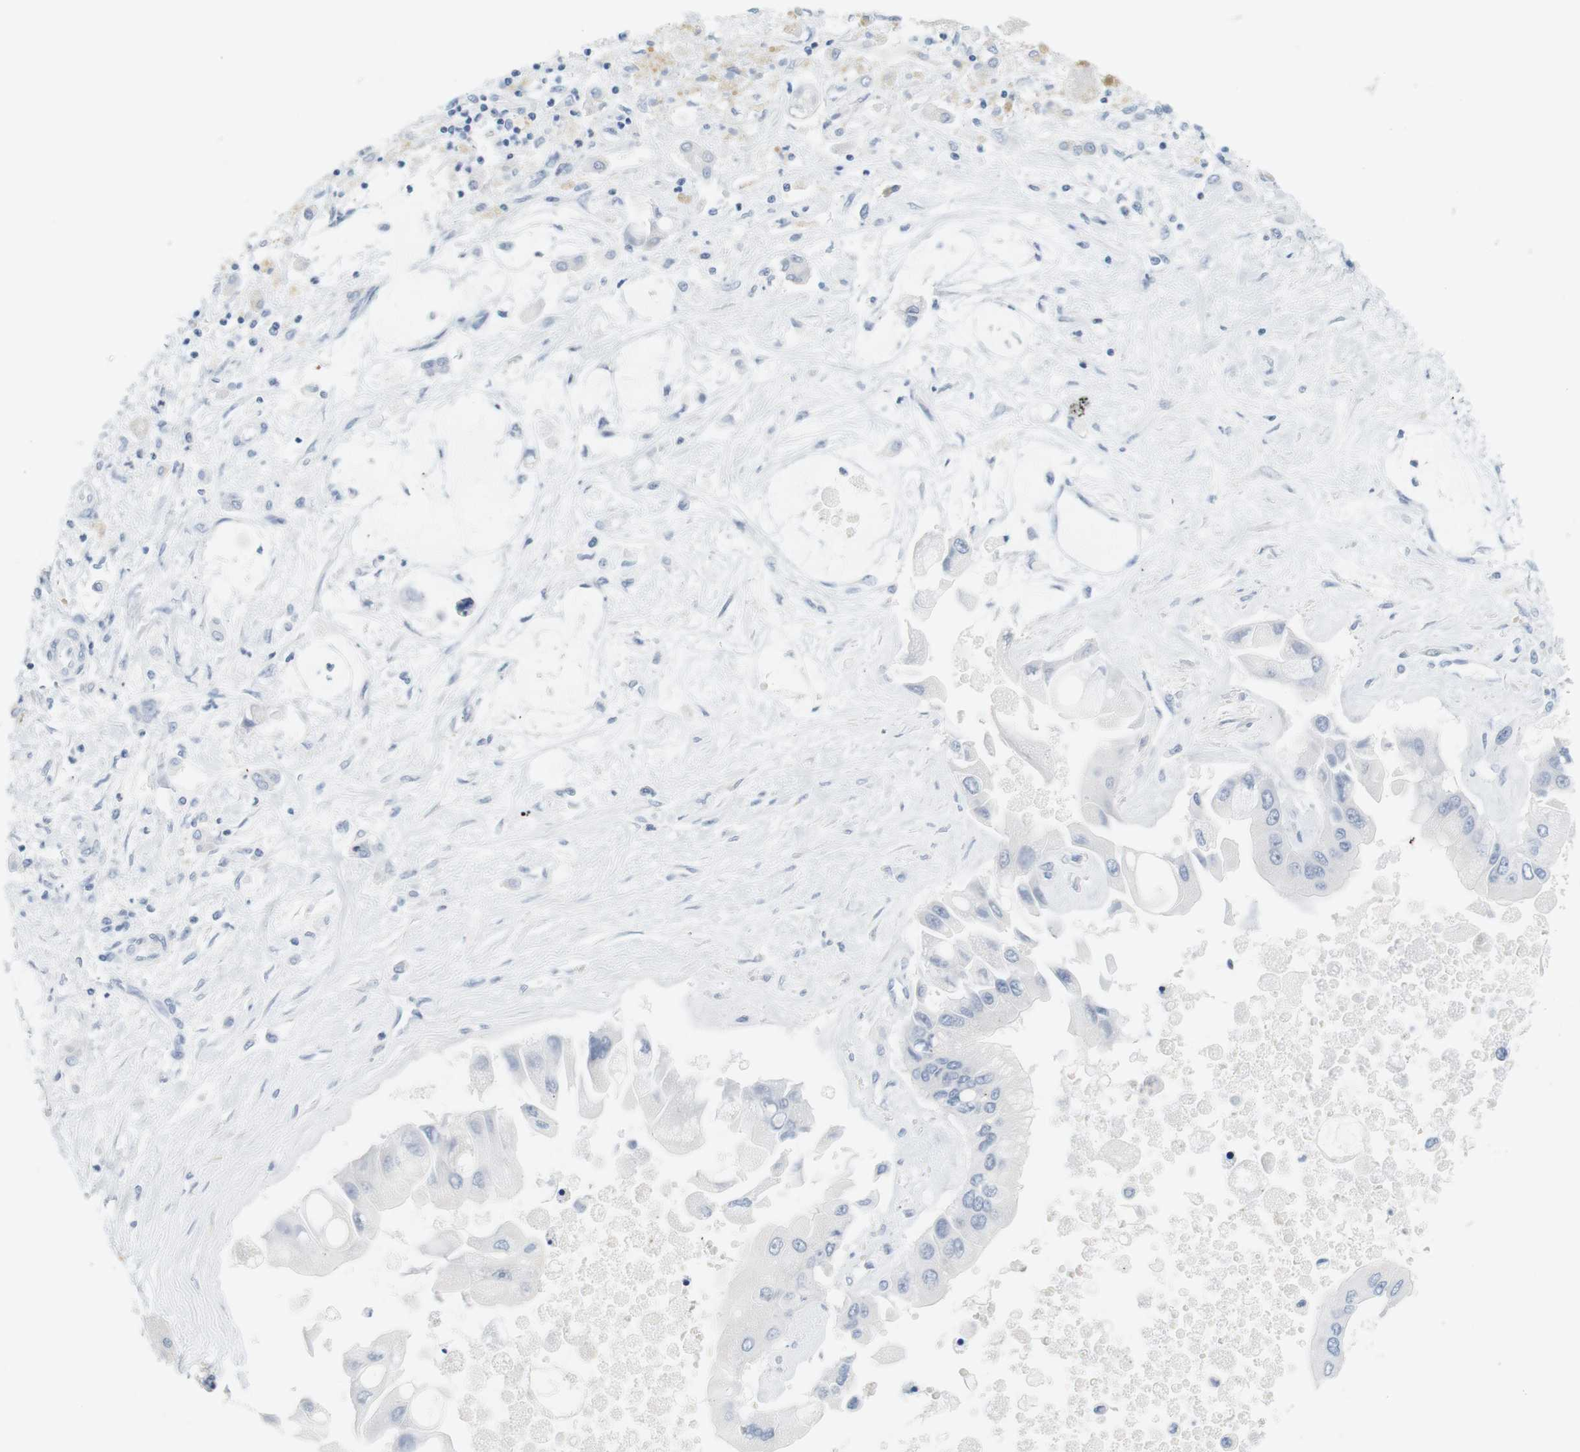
{"staining": {"intensity": "negative", "quantity": "none", "location": "none"}, "tissue": "liver cancer", "cell_type": "Tumor cells", "image_type": "cancer", "snomed": [{"axis": "morphology", "description": "Cholangiocarcinoma"}, {"axis": "topography", "description": "Liver"}], "caption": "DAB (3,3'-diaminobenzidine) immunohistochemical staining of human liver cancer (cholangiocarcinoma) exhibits no significant expression in tumor cells.", "gene": "OPRM1", "patient": {"sex": "male", "age": 50}}